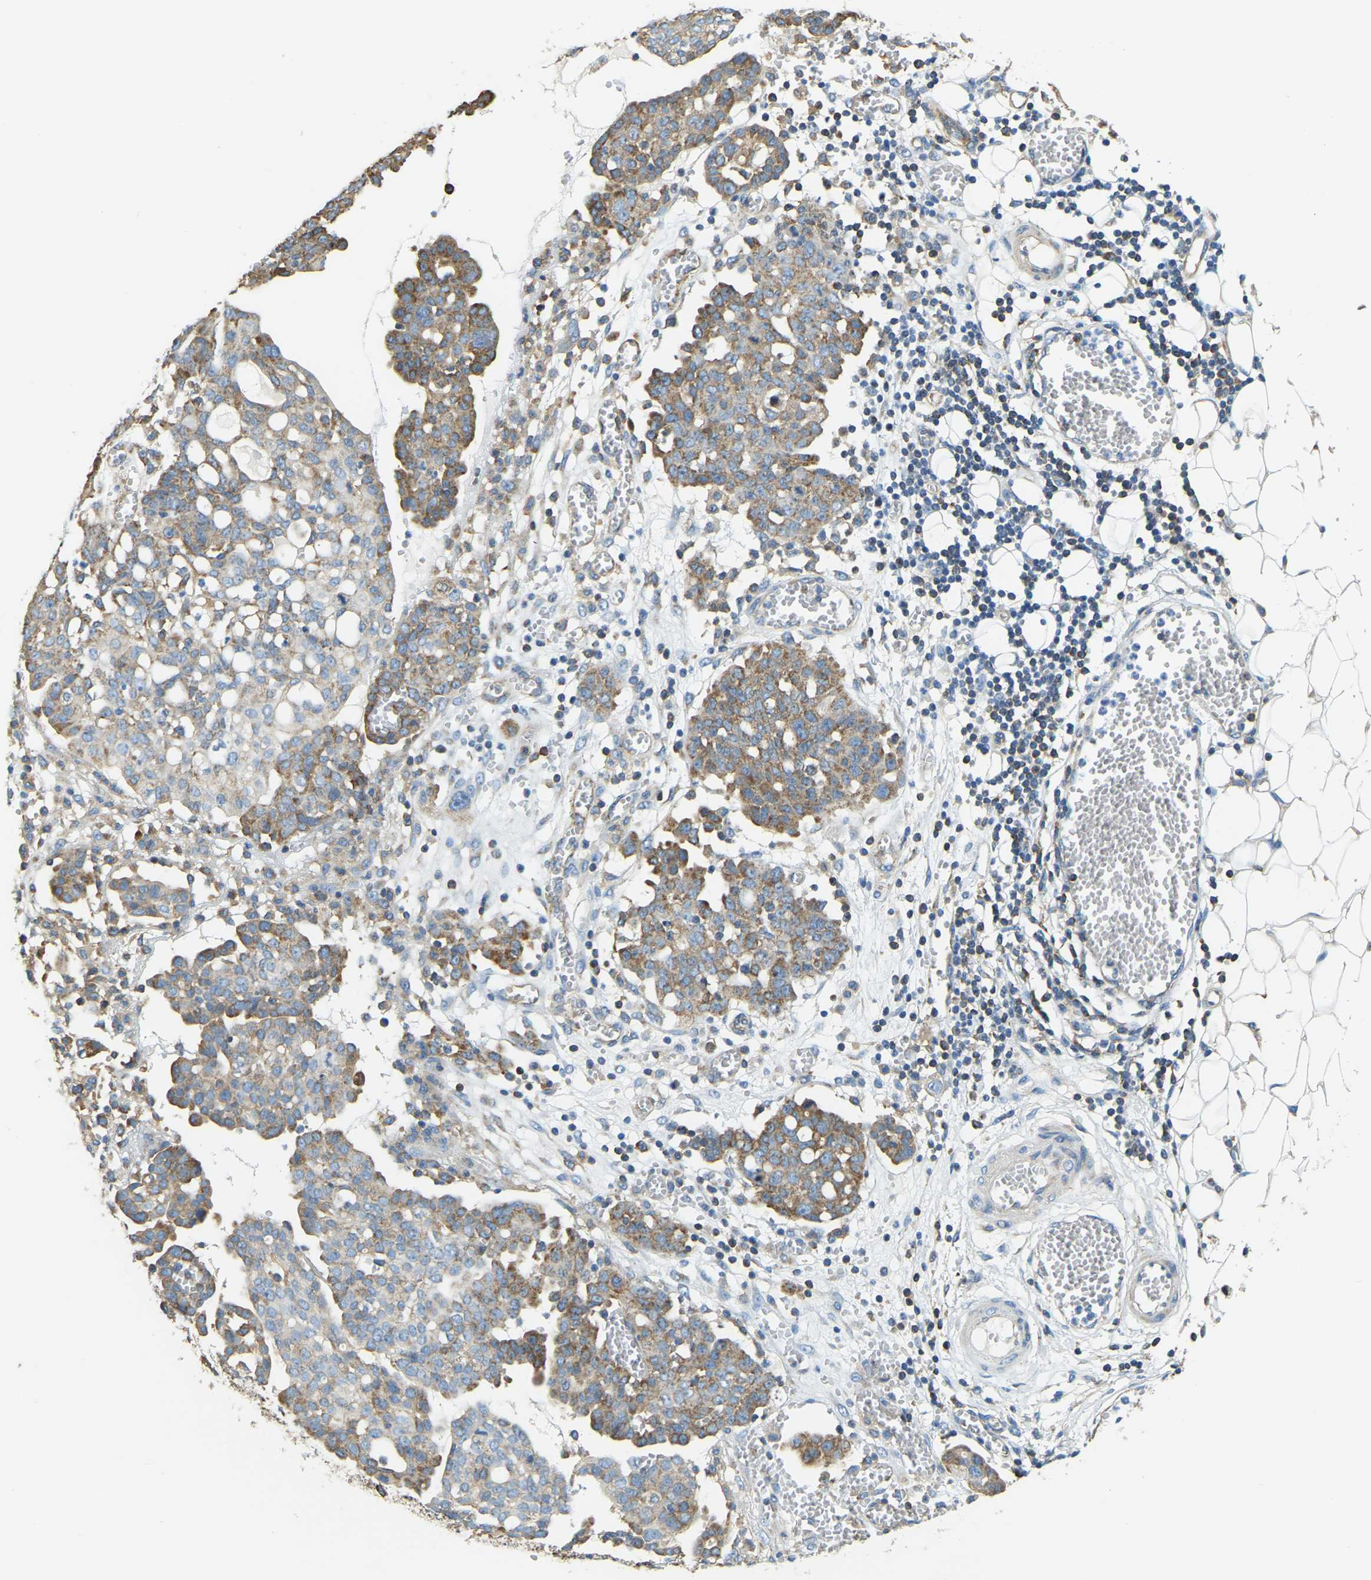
{"staining": {"intensity": "moderate", "quantity": ">75%", "location": "cytoplasmic/membranous"}, "tissue": "ovarian cancer", "cell_type": "Tumor cells", "image_type": "cancer", "snomed": [{"axis": "morphology", "description": "Cystadenocarcinoma, serous, NOS"}, {"axis": "topography", "description": "Soft tissue"}, {"axis": "topography", "description": "Ovary"}], "caption": "IHC photomicrograph of serous cystadenocarcinoma (ovarian) stained for a protein (brown), which demonstrates medium levels of moderate cytoplasmic/membranous expression in approximately >75% of tumor cells.", "gene": "AHNAK", "patient": {"sex": "female", "age": 57}}